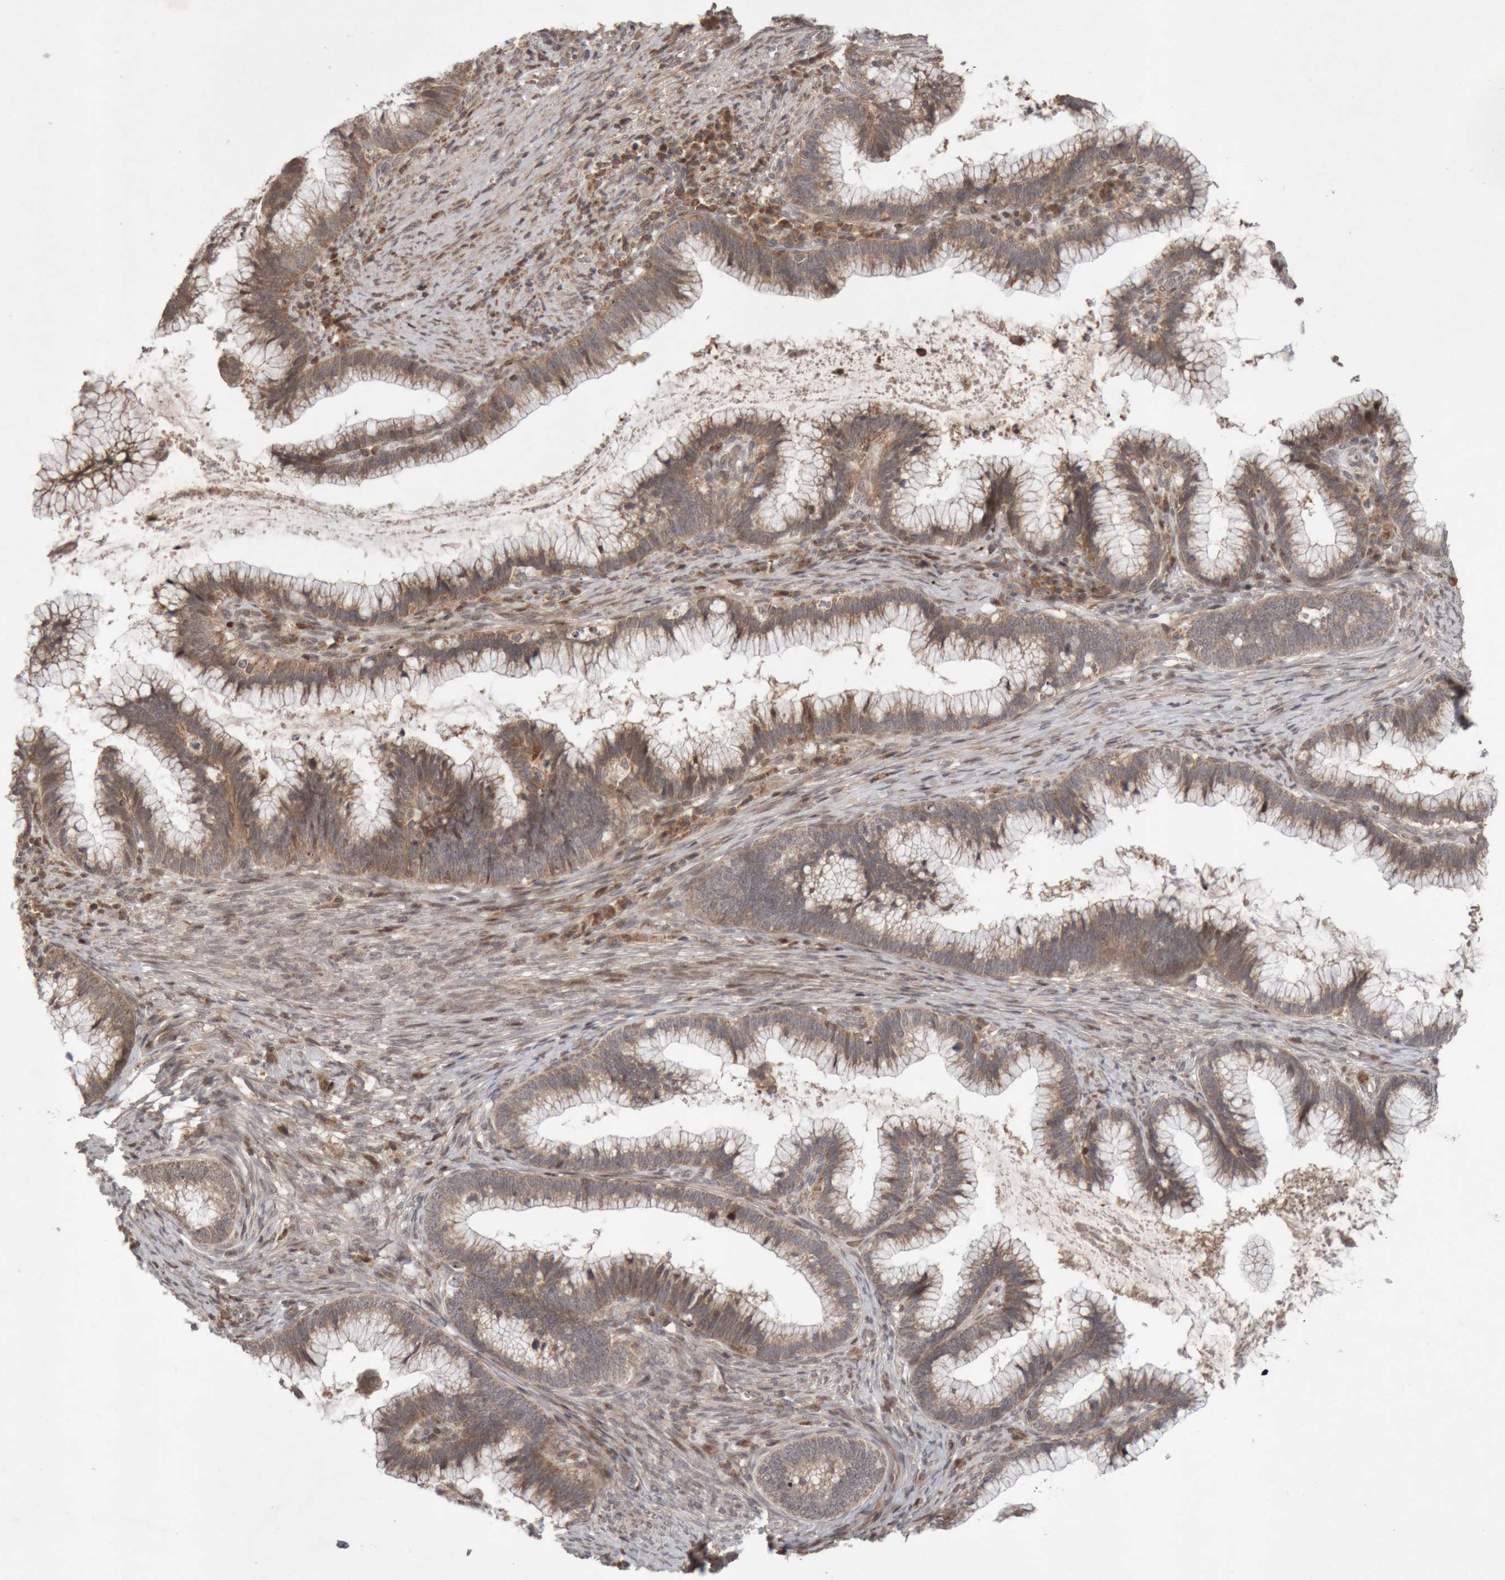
{"staining": {"intensity": "moderate", "quantity": ">75%", "location": "cytoplasmic/membranous"}, "tissue": "cervical cancer", "cell_type": "Tumor cells", "image_type": "cancer", "snomed": [{"axis": "morphology", "description": "Adenocarcinoma, NOS"}, {"axis": "topography", "description": "Cervix"}], "caption": "Tumor cells display moderate cytoplasmic/membranous staining in about >75% of cells in adenocarcinoma (cervical).", "gene": "KIF21B", "patient": {"sex": "female", "age": 36}}